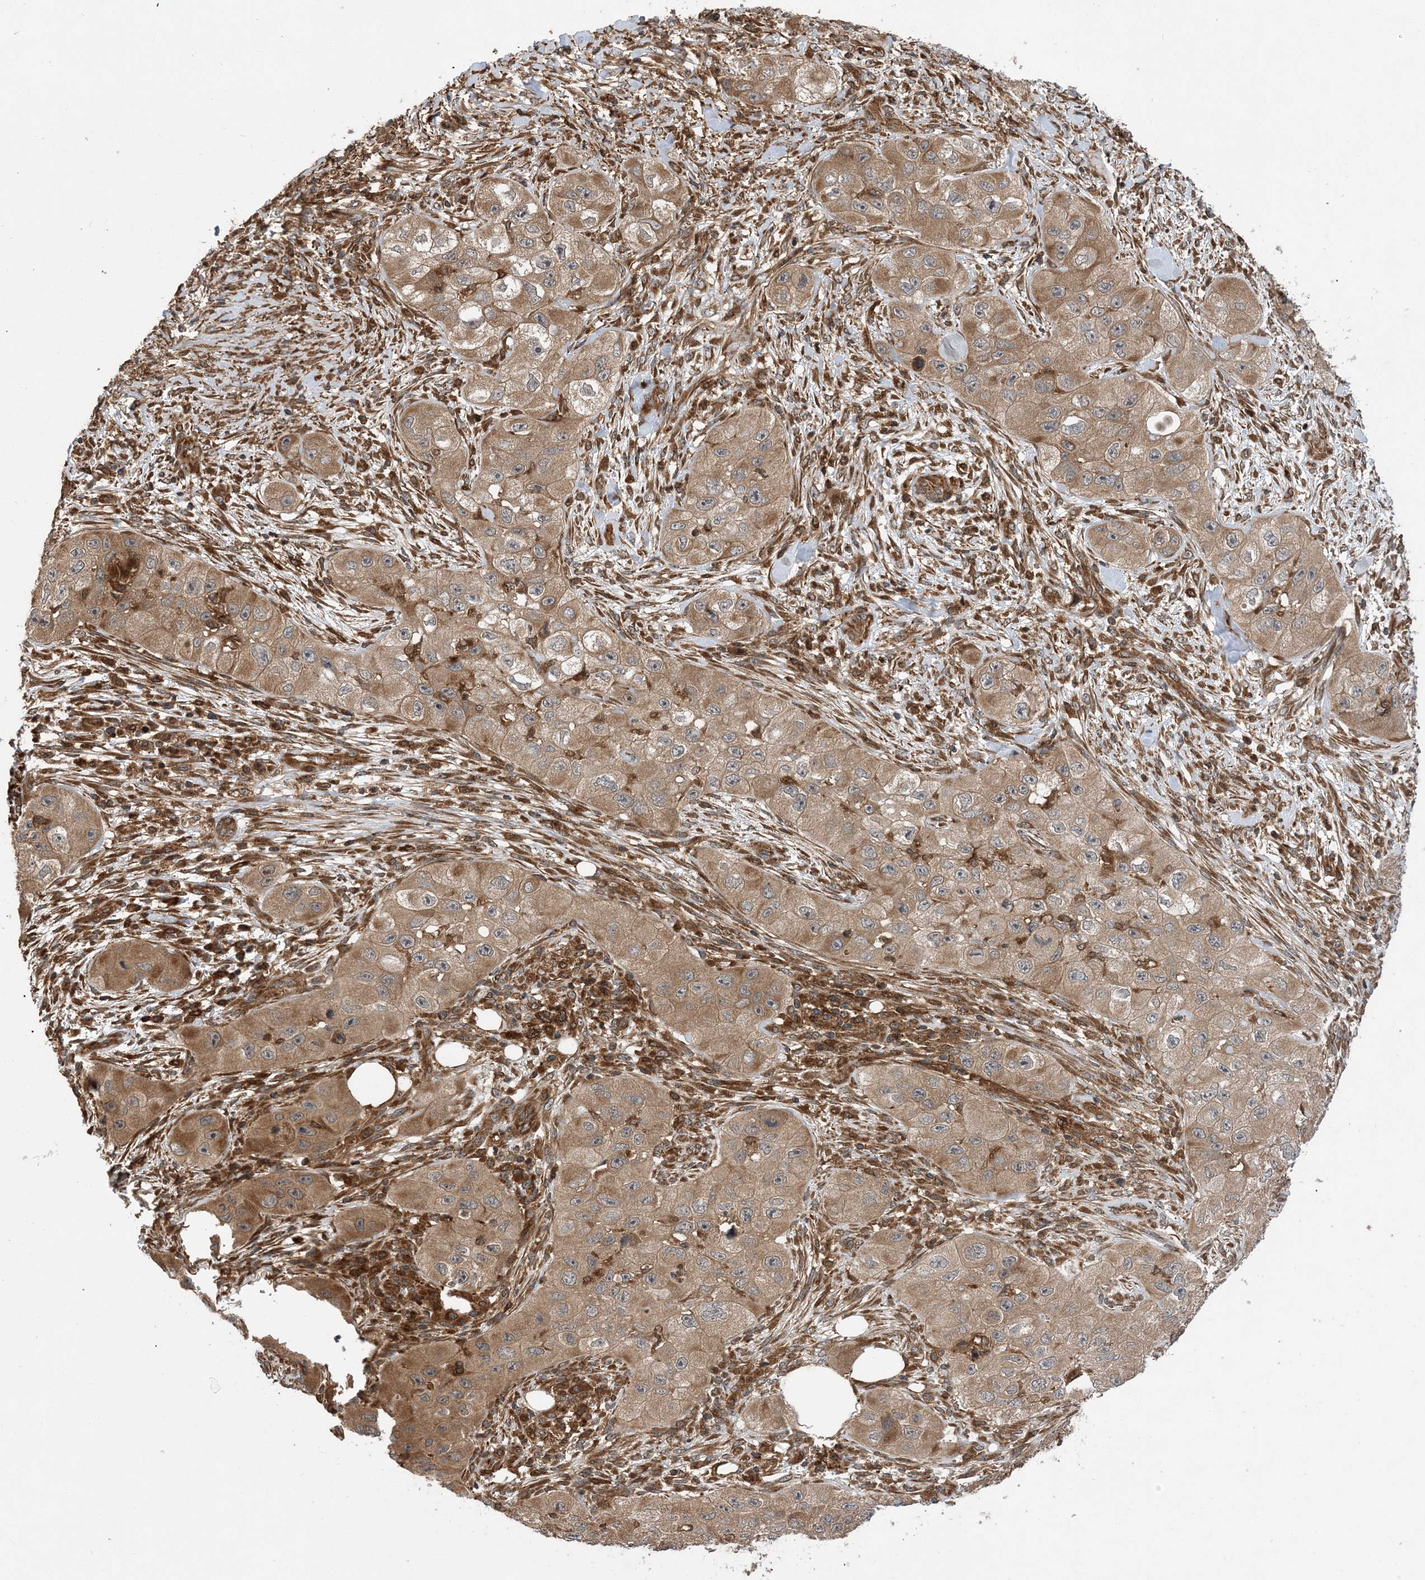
{"staining": {"intensity": "moderate", "quantity": ">75%", "location": "cytoplasmic/membranous"}, "tissue": "skin cancer", "cell_type": "Tumor cells", "image_type": "cancer", "snomed": [{"axis": "morphology", "description": "Squamous cell carcinoma, NOS"}, {"axis": "topography", "description": "Skin"}, {"axis": "topography", "description": "Subcutis"}], "caption": "Squamous cell carcinoma (skin) stained with DAB (3,3'-diaminobenzidine) immunohistochemistry demonstrates medium levels of moderate cytoplasmic/membranous positivity in about >75% of tumor cells.", "gene": "ATG3", "patient": {"sex": "male", "age": 73}}